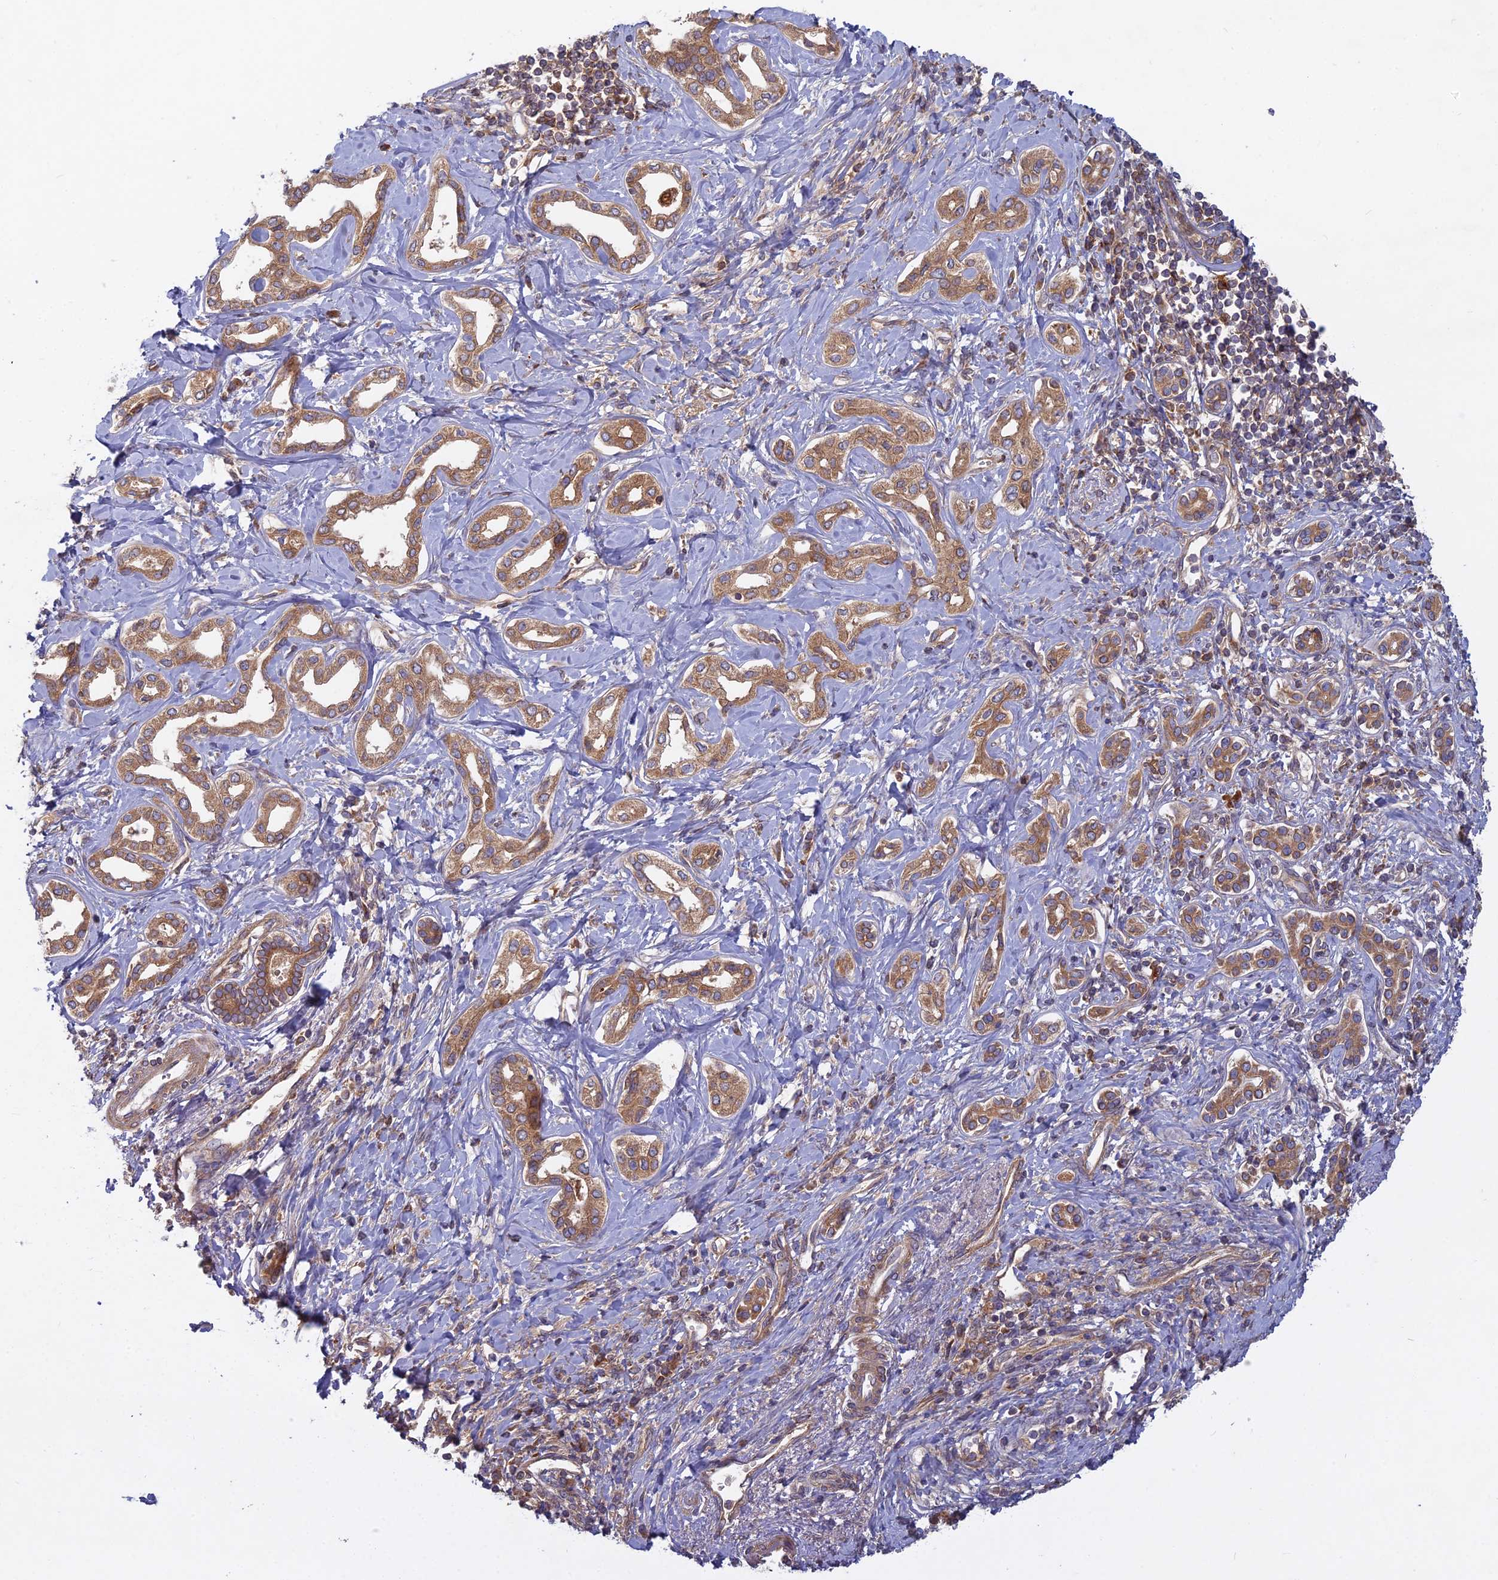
{"staining": {"intensity": "moderate", "quantity": ">75%", "location": "cytoplasmic/membranous"}, "tissue": "liver cancer", "cell_type": "Tumor cells", "image_type": "cancer", "snomed": [{"axis": "morphology", "description": "Cholangiocarcinoma"}, {"axis": "topography", "description": "Liver"}], "caption": "Liver cancer stained with a protein marker reveals moderate staining in tumor cells.", "gene": "CCDC167", "patient": {"sex": "female", "age": 77}}